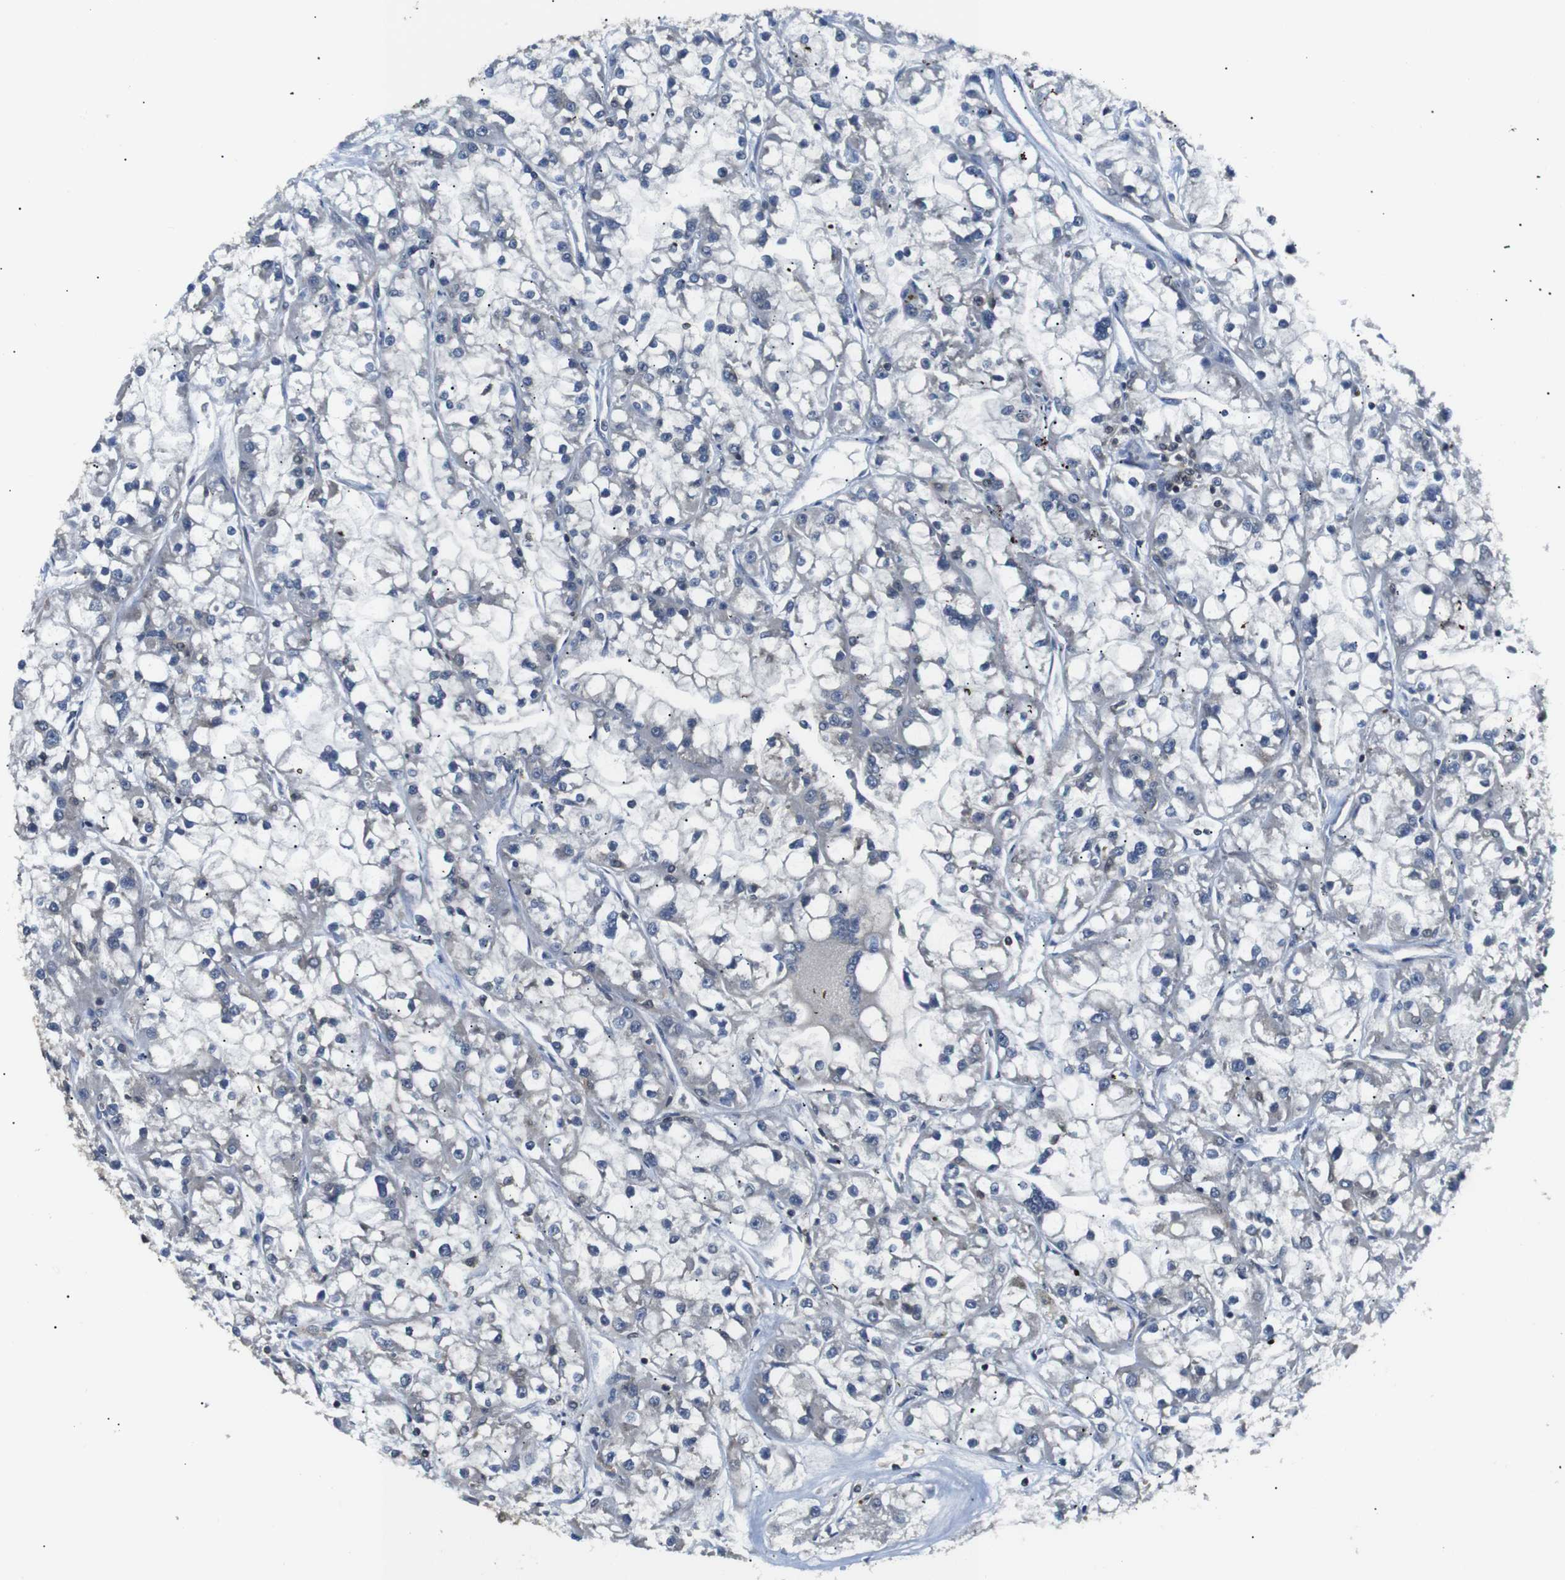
{"staining": {"intensity": "negative", "quantity": "none", "location": "none"}, "tissue": "renal cancer", "cell_type": "Tumor cells", "image_type": "cancer", "snomed": [{"axis": "morphology", "description": "Adenocarcinoma, NOS"}, {"axis": "topography", "description": "Kidney"}], "caption": "Immunohistochemistry micrograph of neoplastic tissue: renal adenocarcinoma stained with DAB shows no significant protein expression in tumor cells. (DAB (3,3'-diaminobenzidine) immunohistochemistry visualized using brightfield microscopy, high magnification).", "gene": "UBXN1", "patient": {"sex": "female", "age": 52}}